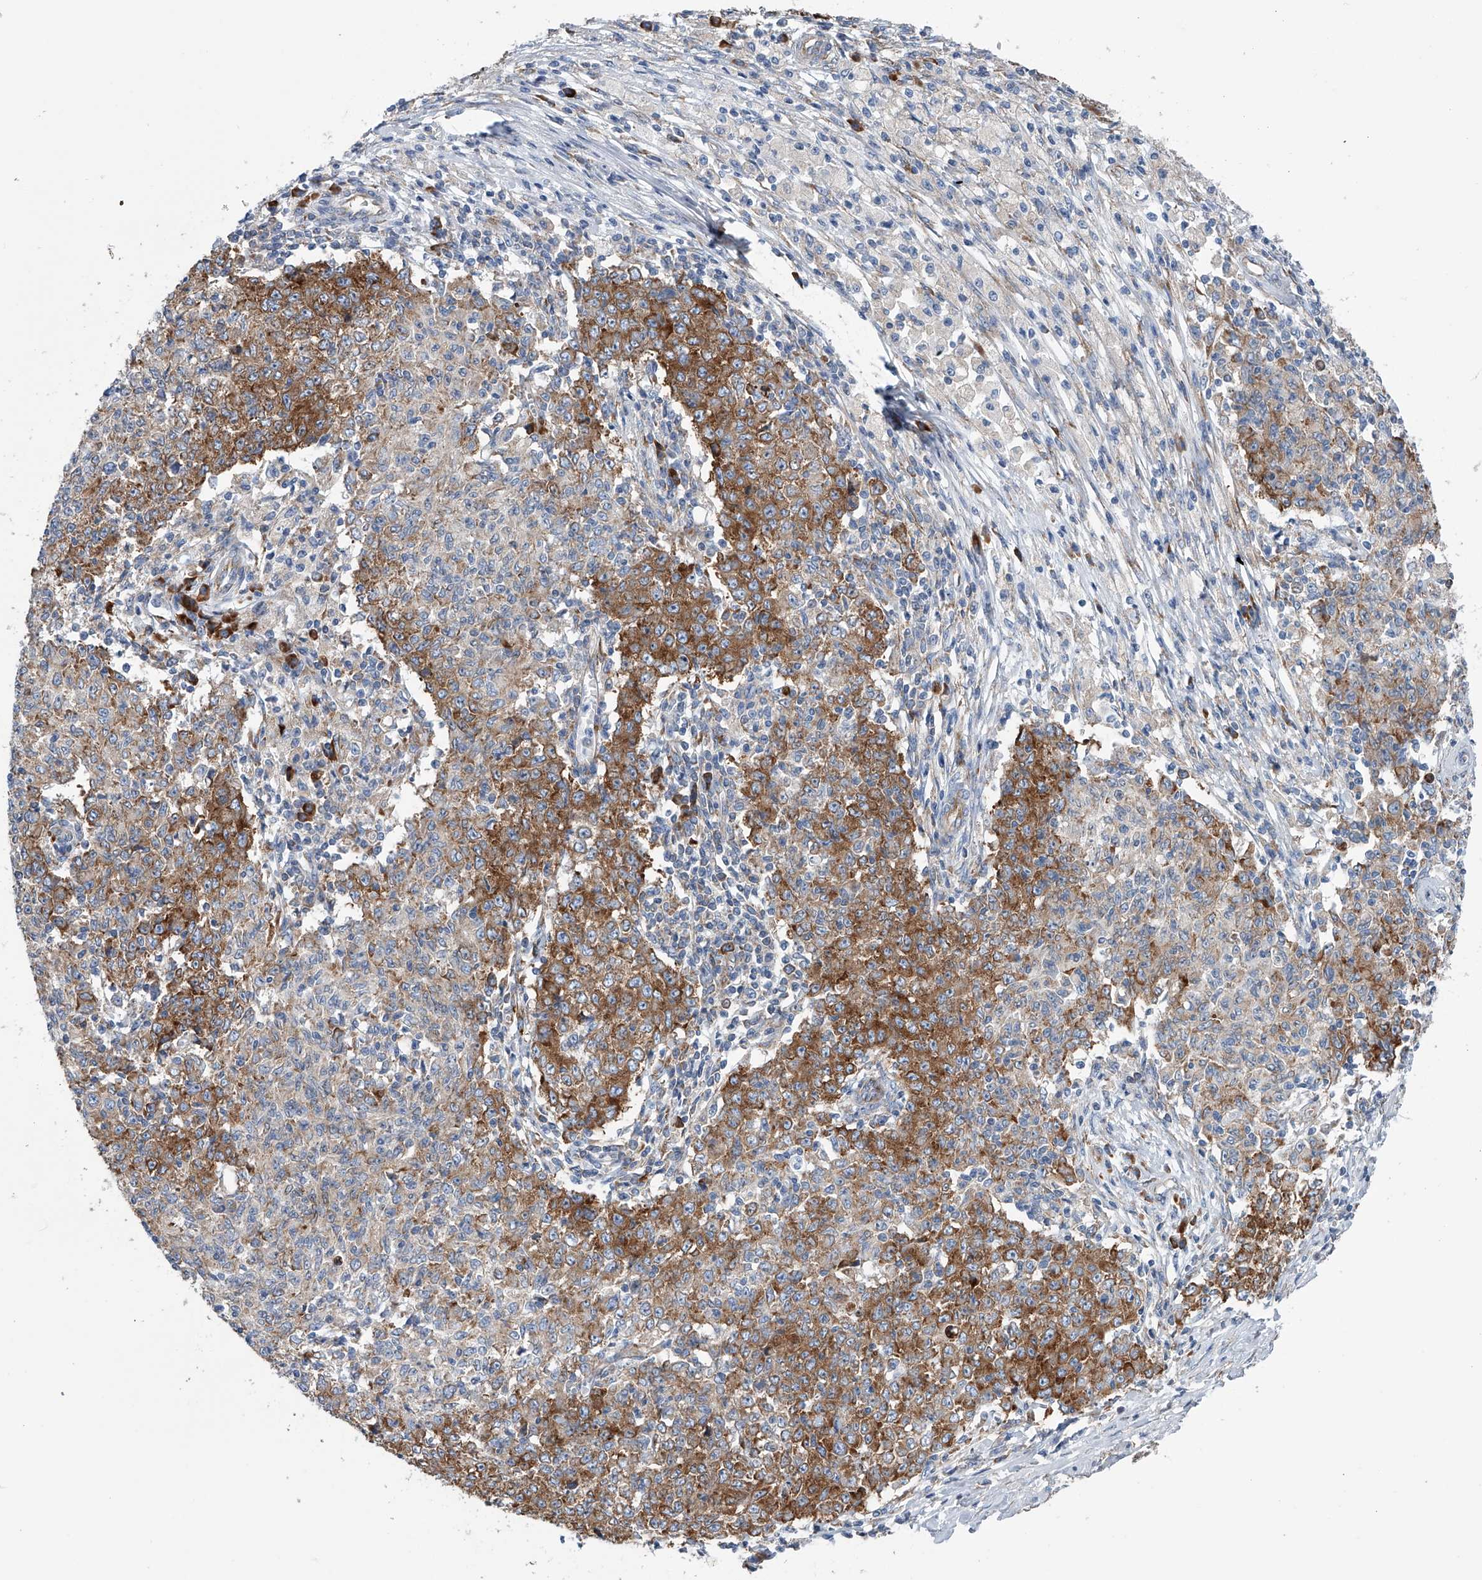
{"staining": {"intensity": "moderate", "quantity": "25%-75%", "location": "cytoplasmic/membranous"}, "tissue": "ovarian cancer", "cell_type": "Tumor cells", "image_type": "cancer", "snomed": [{"axis": "morphology", "description": "Carcinoma, endometroid"}, {"axis": "topography", "description": "Ovary"}], "caption": "Moderate cytoplasmic/membranous protein staining is seen in about 25%-75% of tumor cells in ovarian cancer. The staining was performed using DAB (3,3'-diaminobenzidine), with brown indicating positive protein expression. Nuclei are stained blue with hematoxylin.", "gene": "RPL26L1", "patient": {"sex": "female", "age": 42}}